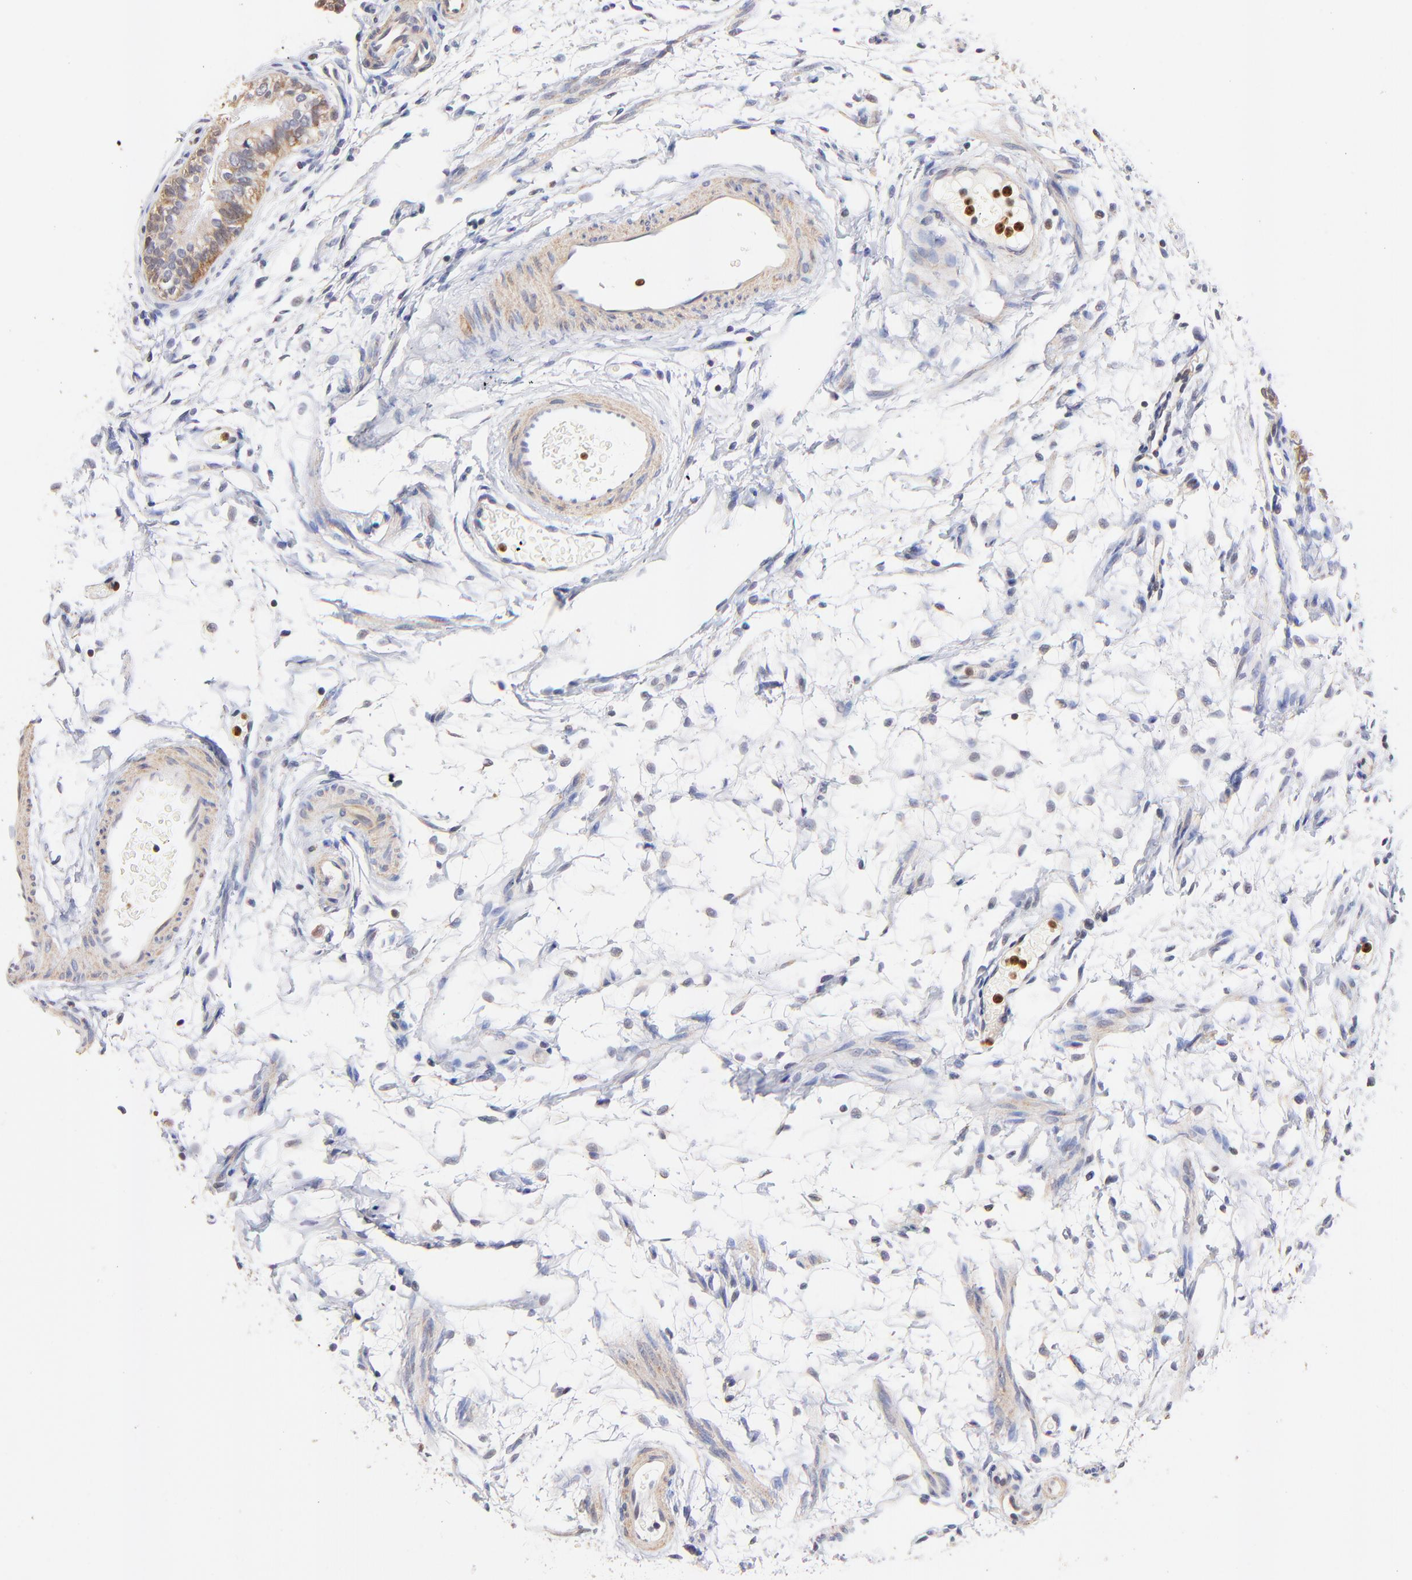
{"staining": {"intensity": "moderate", "quantity": ">75%", "location": "cytoplasmic/membranous"}, "tissue": "fallopian tube", "cell_type": "Glandular cells", "image_type": "normal", "snomed": [{"axis": "morphology", "description": "Normal tissue, NOS"}, {"axis": "morphology", "description": "Dermoid, NOS"}, {"axis": "topography", "description": "Fallopian tube"}], "caption": "Immunohistochemical staining of normal fallopian tube exhibits medium levels of moderate cytoplasmic/membranous expression in about >75% of glandular cells. The staining was performed using DAB, with brown indicating positive protein expression. Nuclei are stained blue with hematoxylin.", "gene": "BBOF1", "patient": {"sex": "female", "age": 33}}